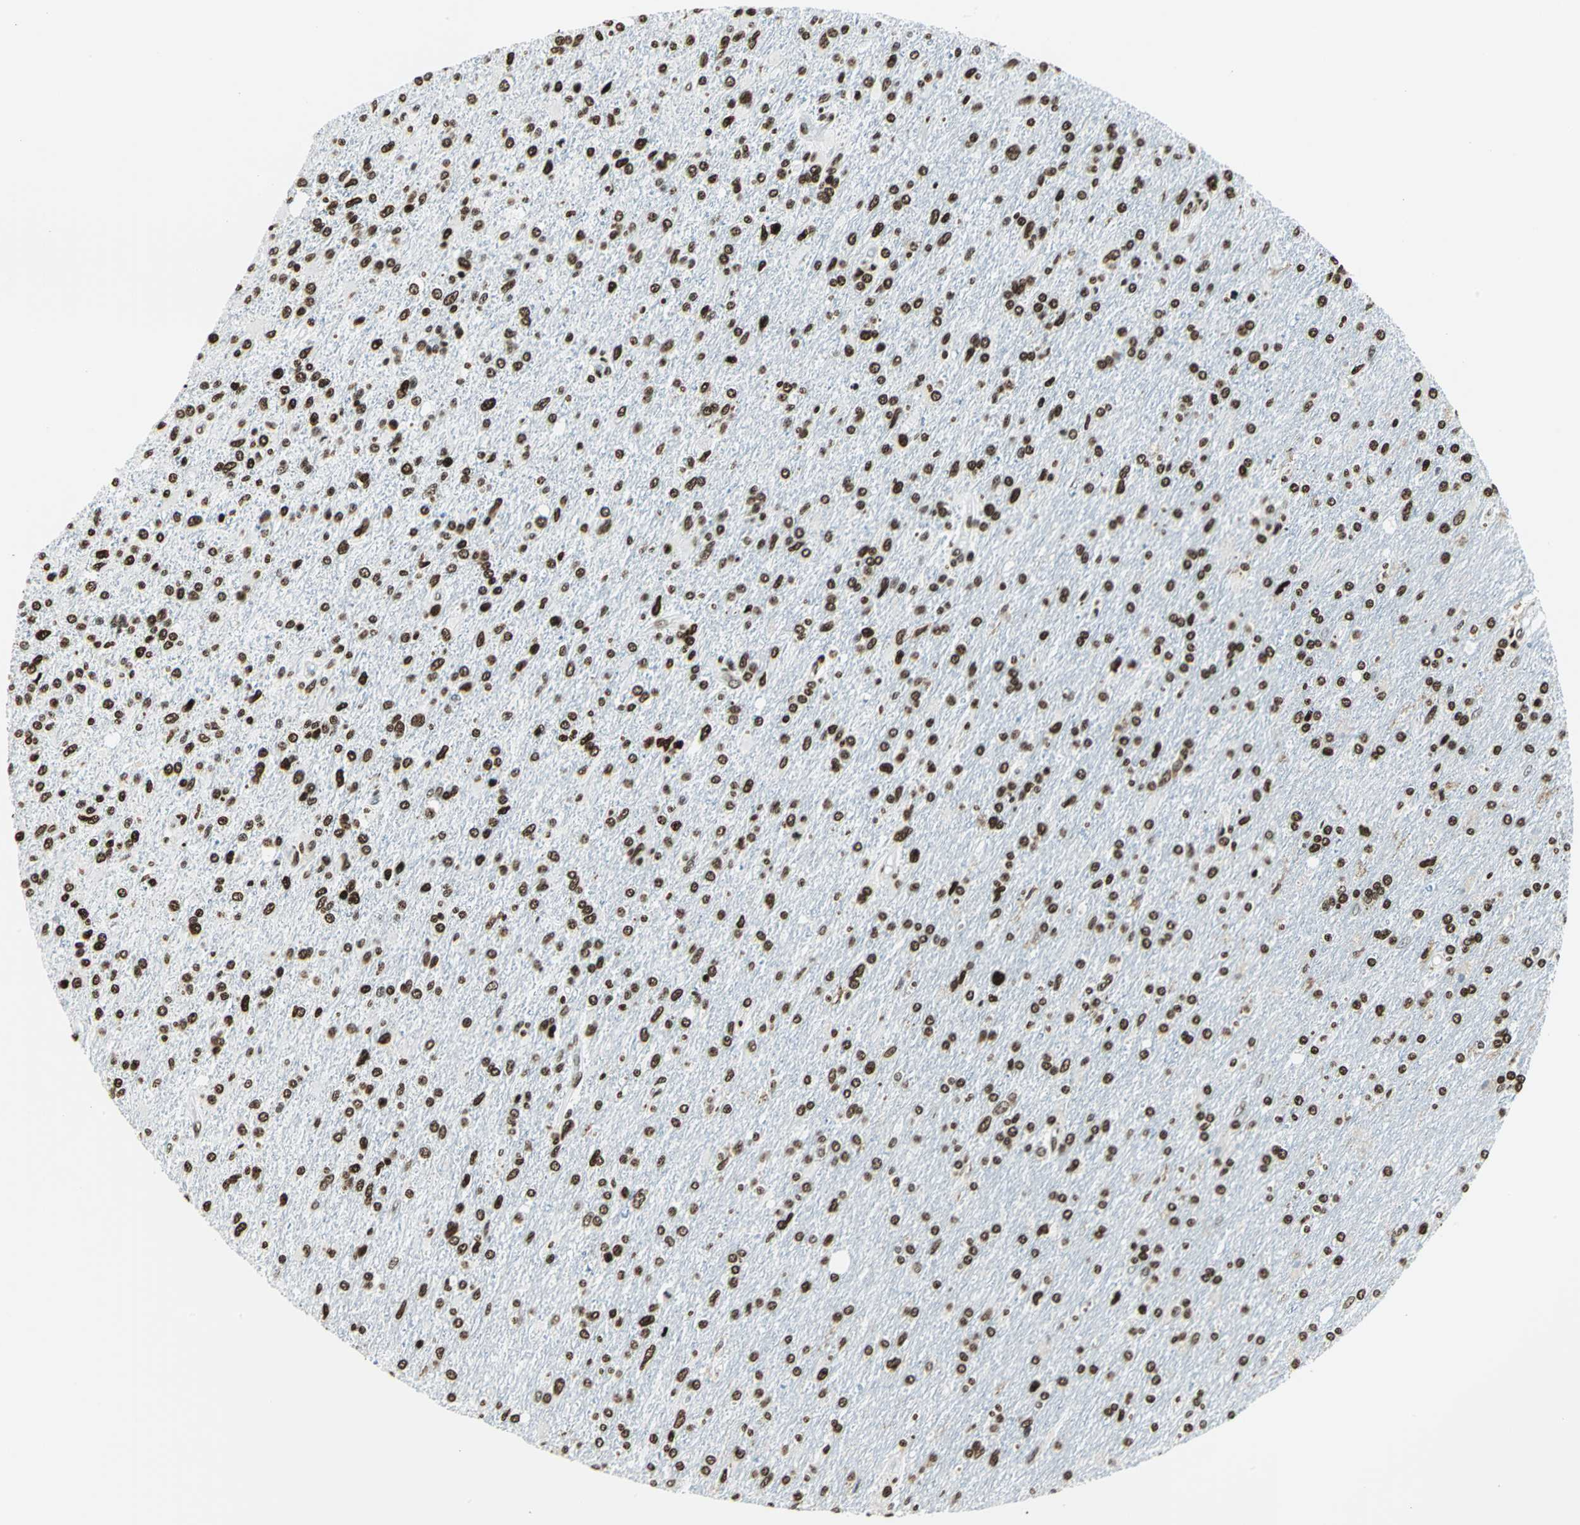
{"staining": {"intensity": "strong", "quantity": ">75%", "location": "nuclear"}, "tissue": "glioma", "cell_type": "Tumor cells", "image_type": "cancer", "snomed": [{"axis": "morphology", "description": "Glioma, malignant, High grade"}, {"axis": "topography", "description": "Cerebral cortex"}], "caption": "A brown stain highlights strong nuclear staining of a protein in human glioma tumor cells.", "gene": "APEX1", "patient": {"sex": "male", "age": 76}}